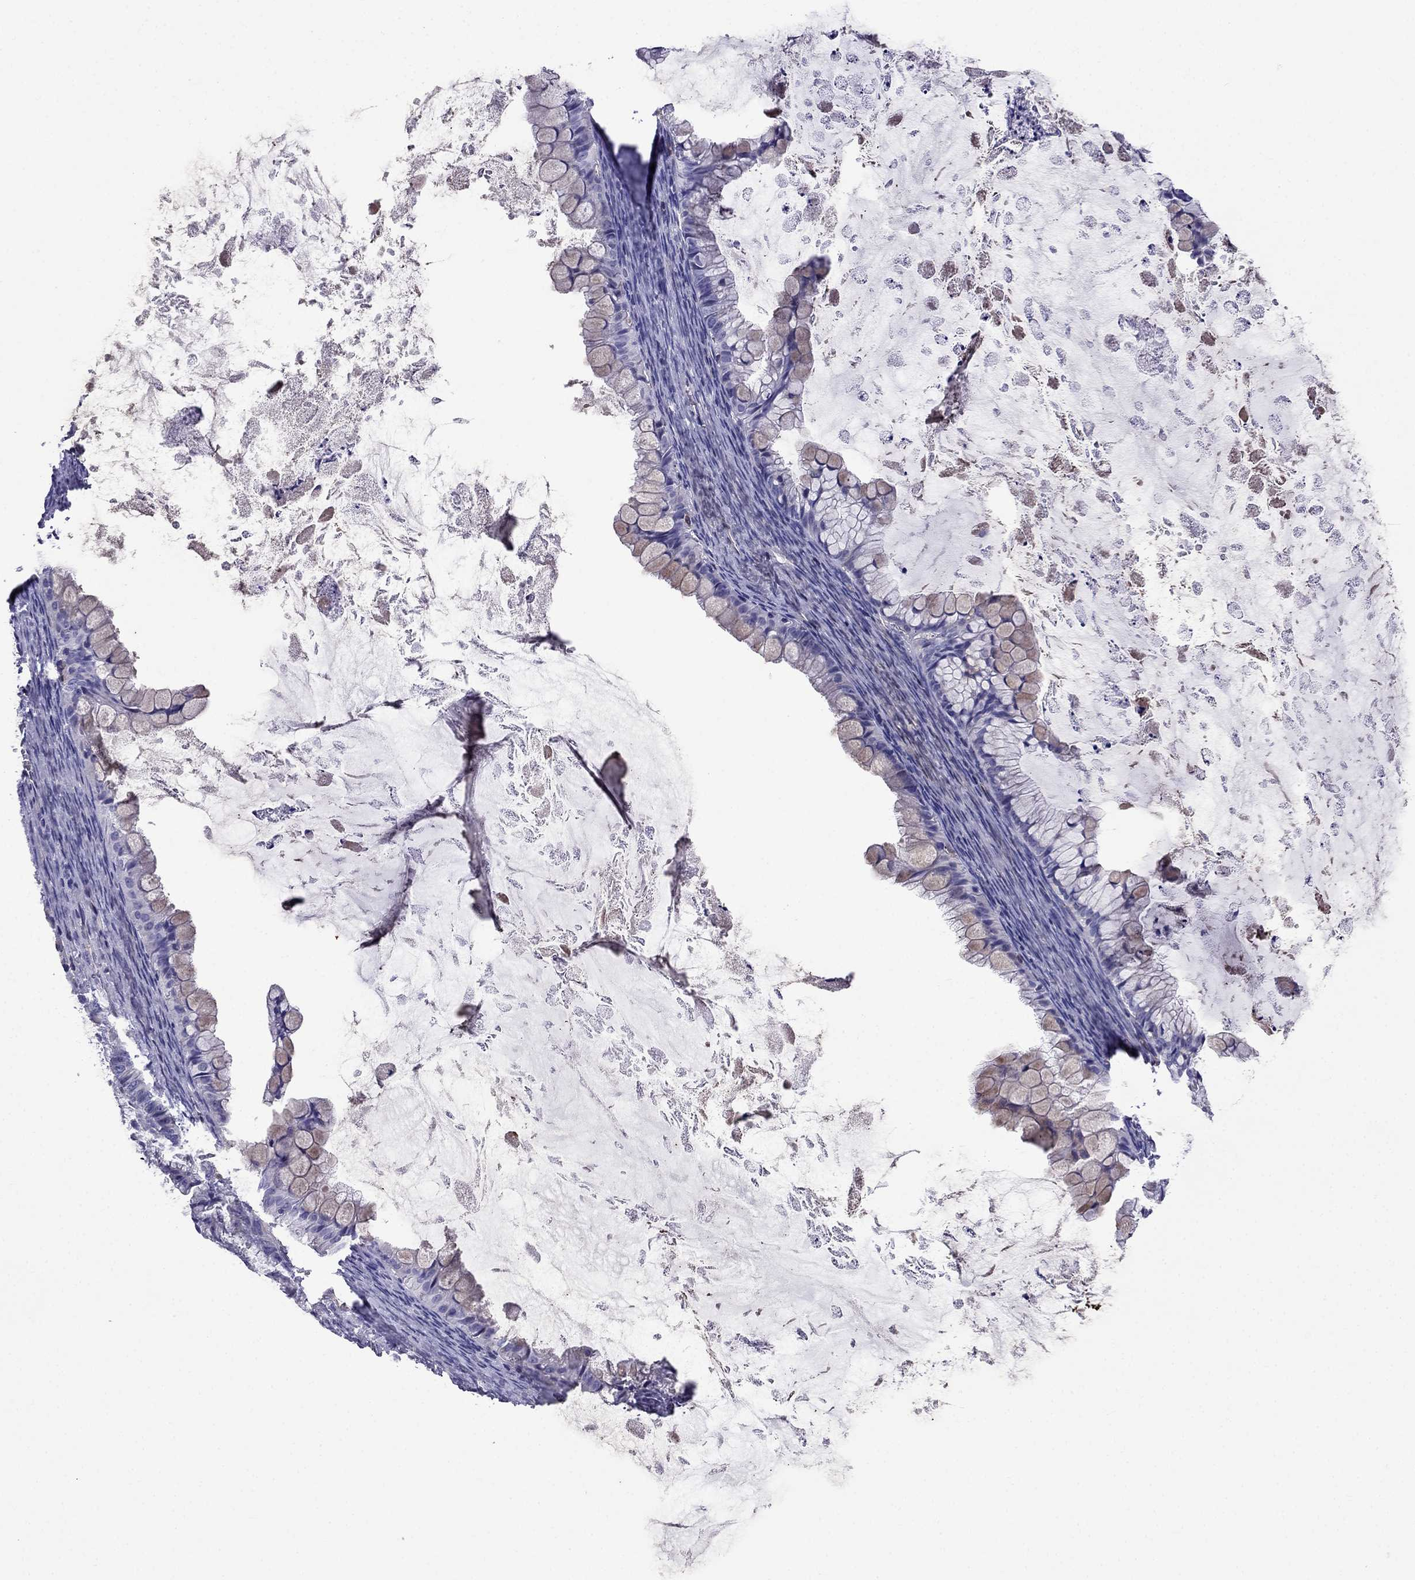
{"staining": {"intensity": "negative", "quantity": "none", "location": "none"}, "tissue": "ovarian cancer", "cell_type": "Tumor cells", "image_type": "cancer", "snomed": [{"axis": "morphology", "description": "Cystadenocarcinoma, mucinous, NOS"}, {"axis": "topography", "description": "Ovary"}], "caption": "Micrograph shows no protein expression in tumor cells of ovarian cancer tissue.", "gene": "GNAL", "patient": {"sex": "female", "age": 35}}